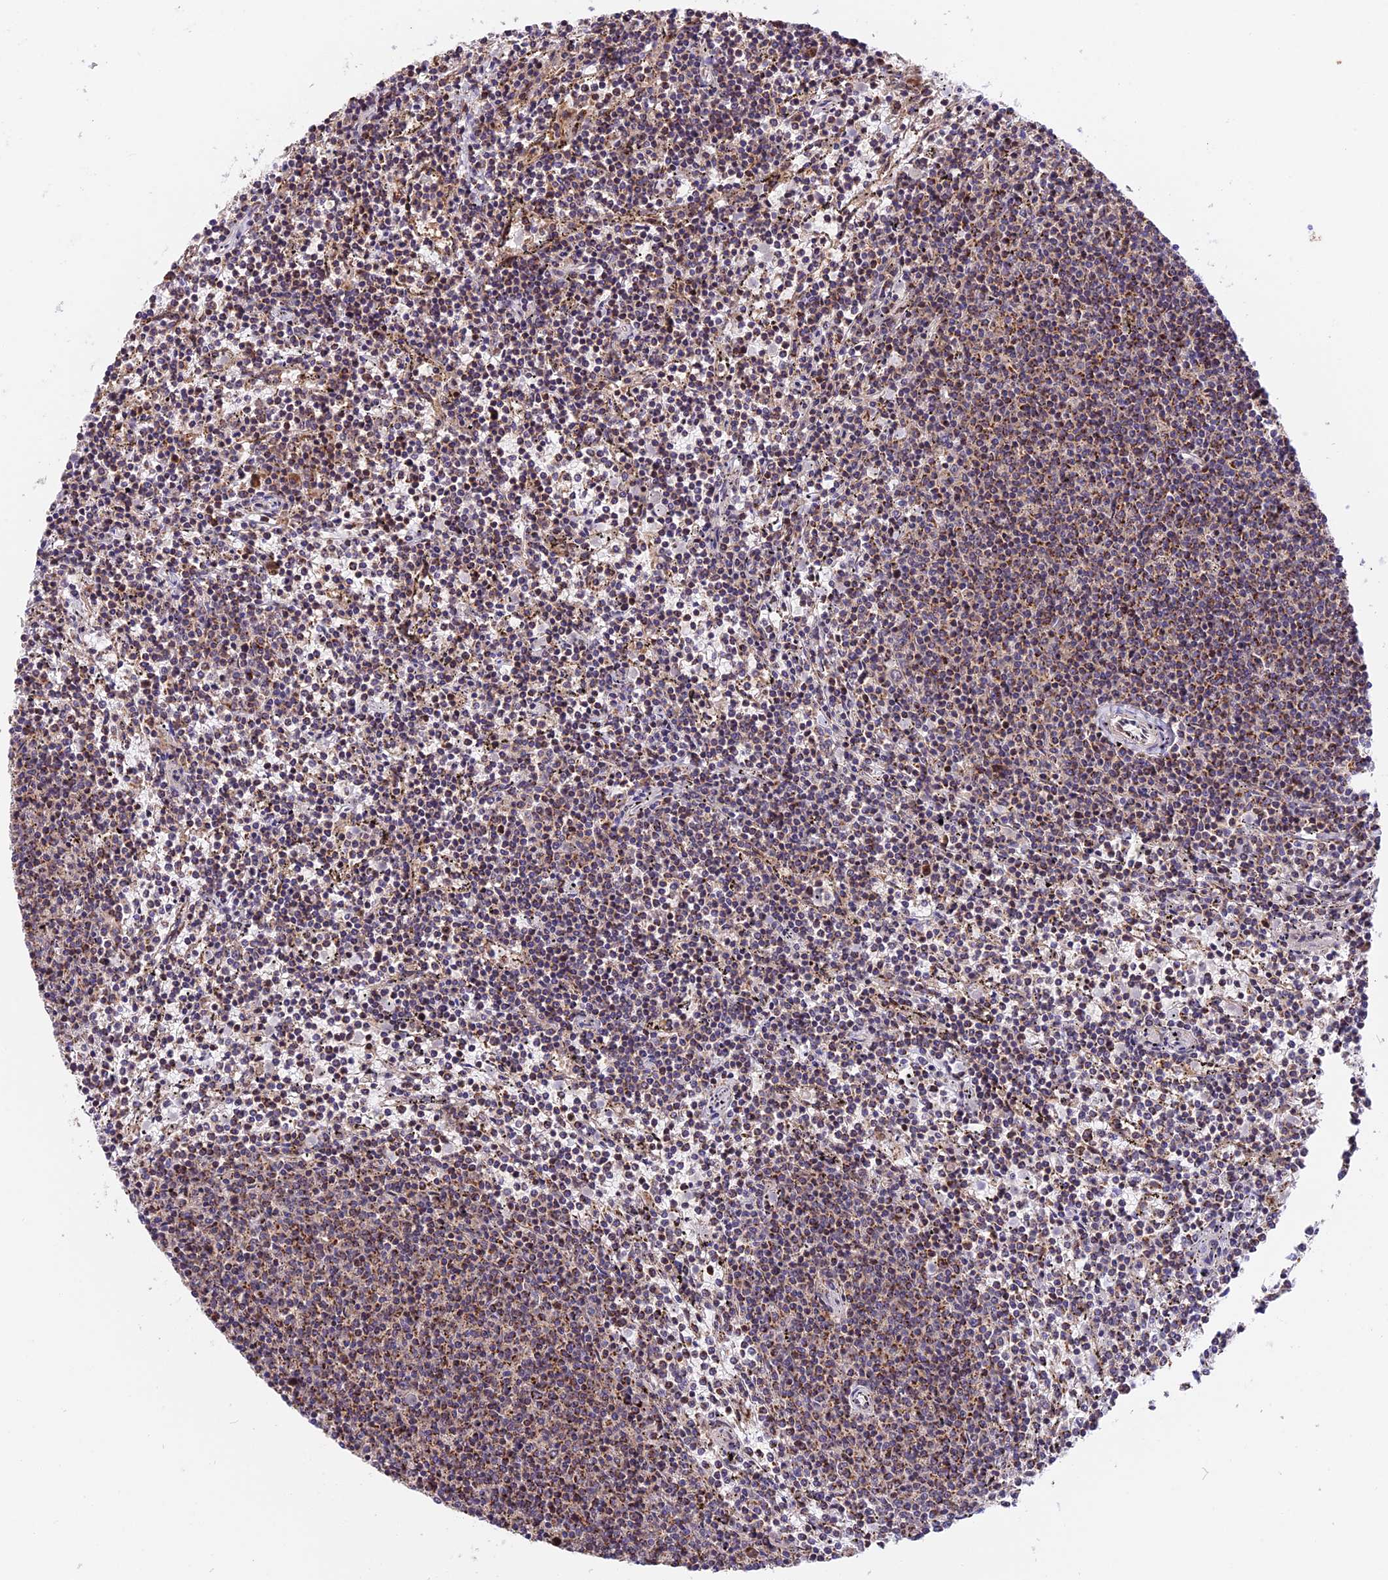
{"staining": {"intensity": "moderate", "quantity": "25%-75%", "location": "cytoplasmic/membranous"}, "tissue": "lymphoma", "cell_type": "Tumor cells", "image_type": "cancer", "snomed": [{"axis": "morphology", "description": "Malignant lymphoma, non-Hodgkin's type, Low grade"}, {"axis": "topography", "description": "Spleen"}], "caption": "A medium amount of moderate cytoplasmic/membranous positivity is appreciated in about 25%-75% of tumor cells in malignant lymphoma, non-Hodgkin's type (low-grade) tissue.", "gene": "RERGL", "patient": {"sex": "female", "age": 50}}